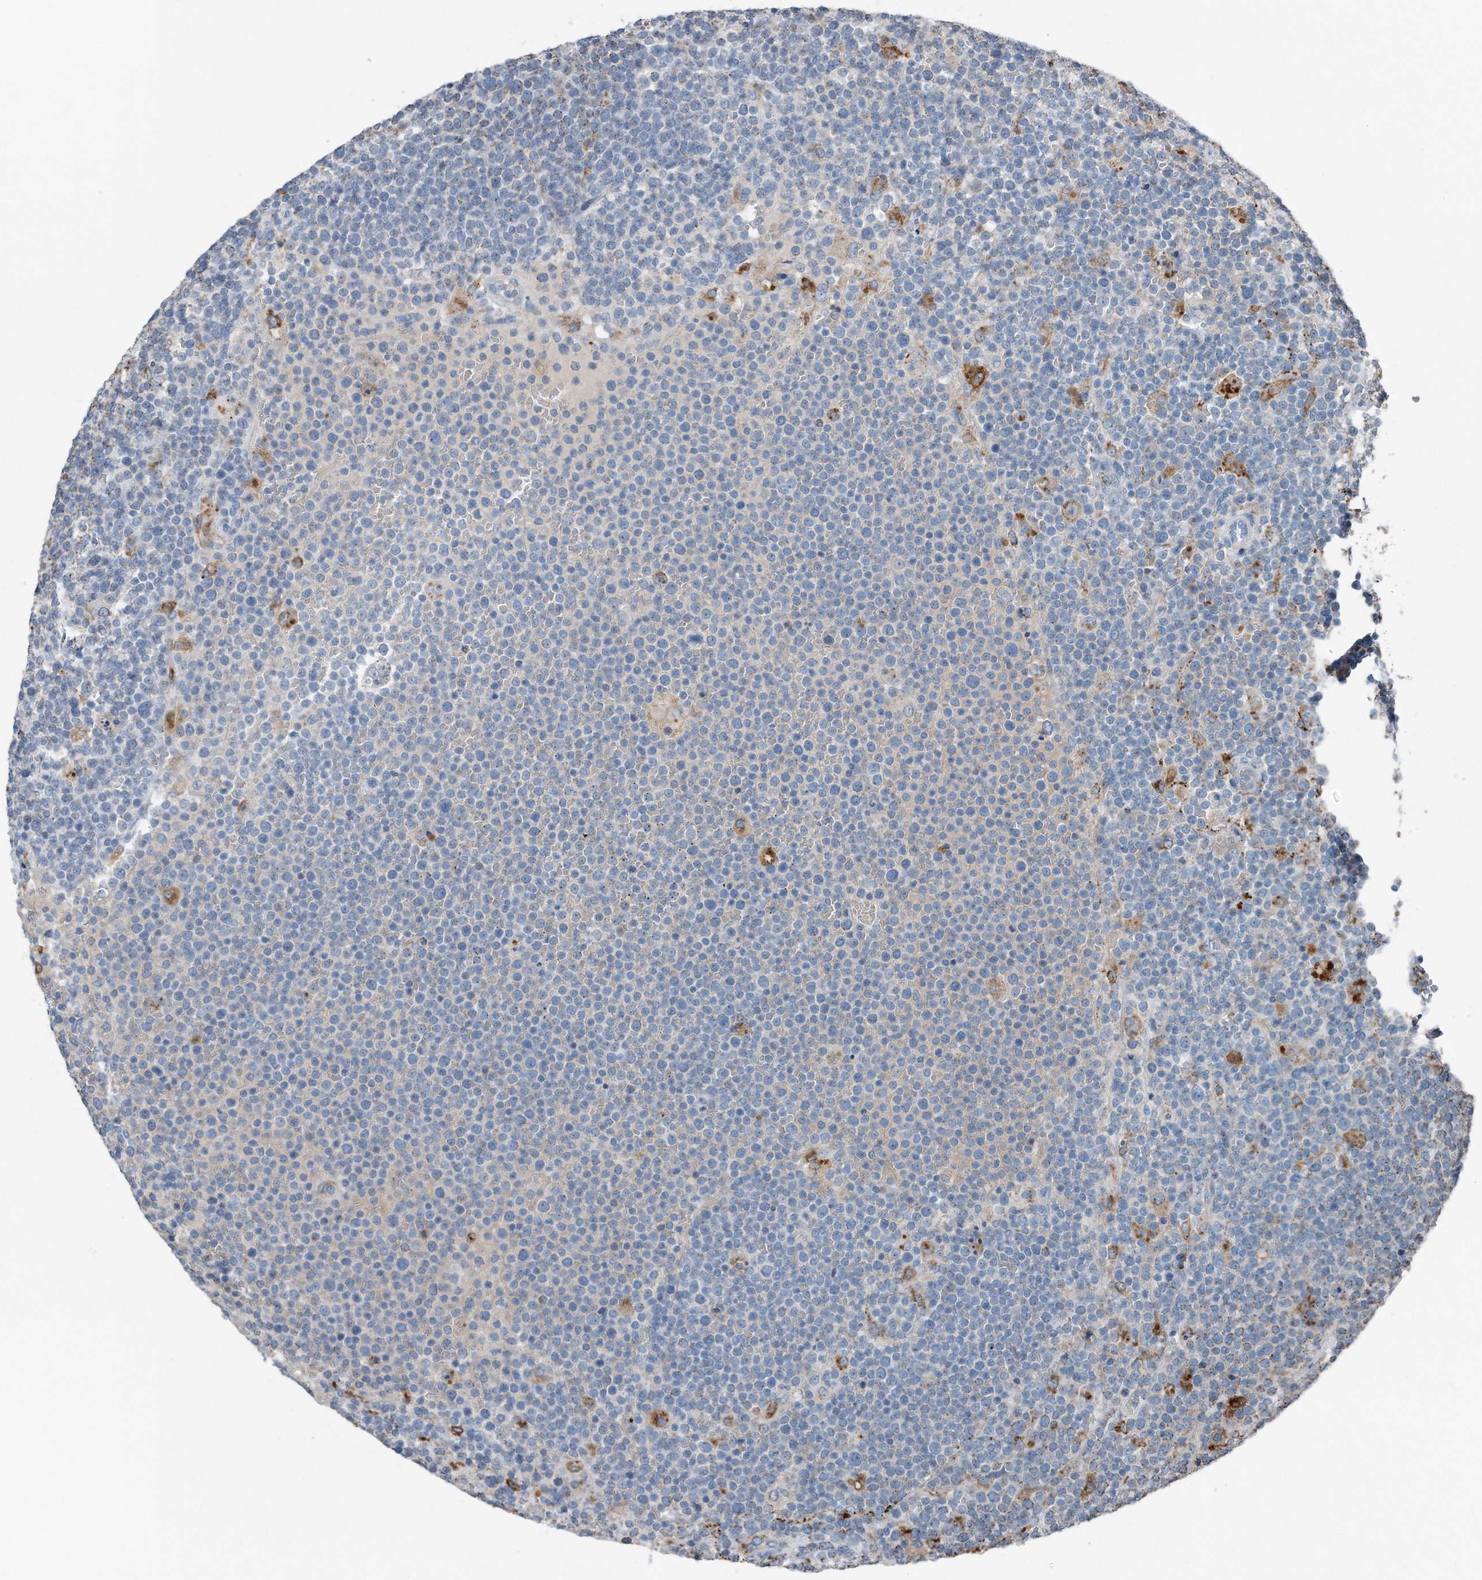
{"staining": {"intensity": "negative", "quantity": "none", "location": "none"}, "tissue": "lymphoma", "cell_type": "Tumor cells", "image_type": "cancer", "snomed": [{"axis": "morphology", "description": "Malignant lymphoma, non-Hodgkin's type, High grade"}, {"axis": "topography", "description": "Lymph node"}], "caption": "This is an IHC histopathology image of human lymphoma. There is no staining in tumor cells.", "gene": "ZNF772", "patient": {"sex": "male", "age": 61}}